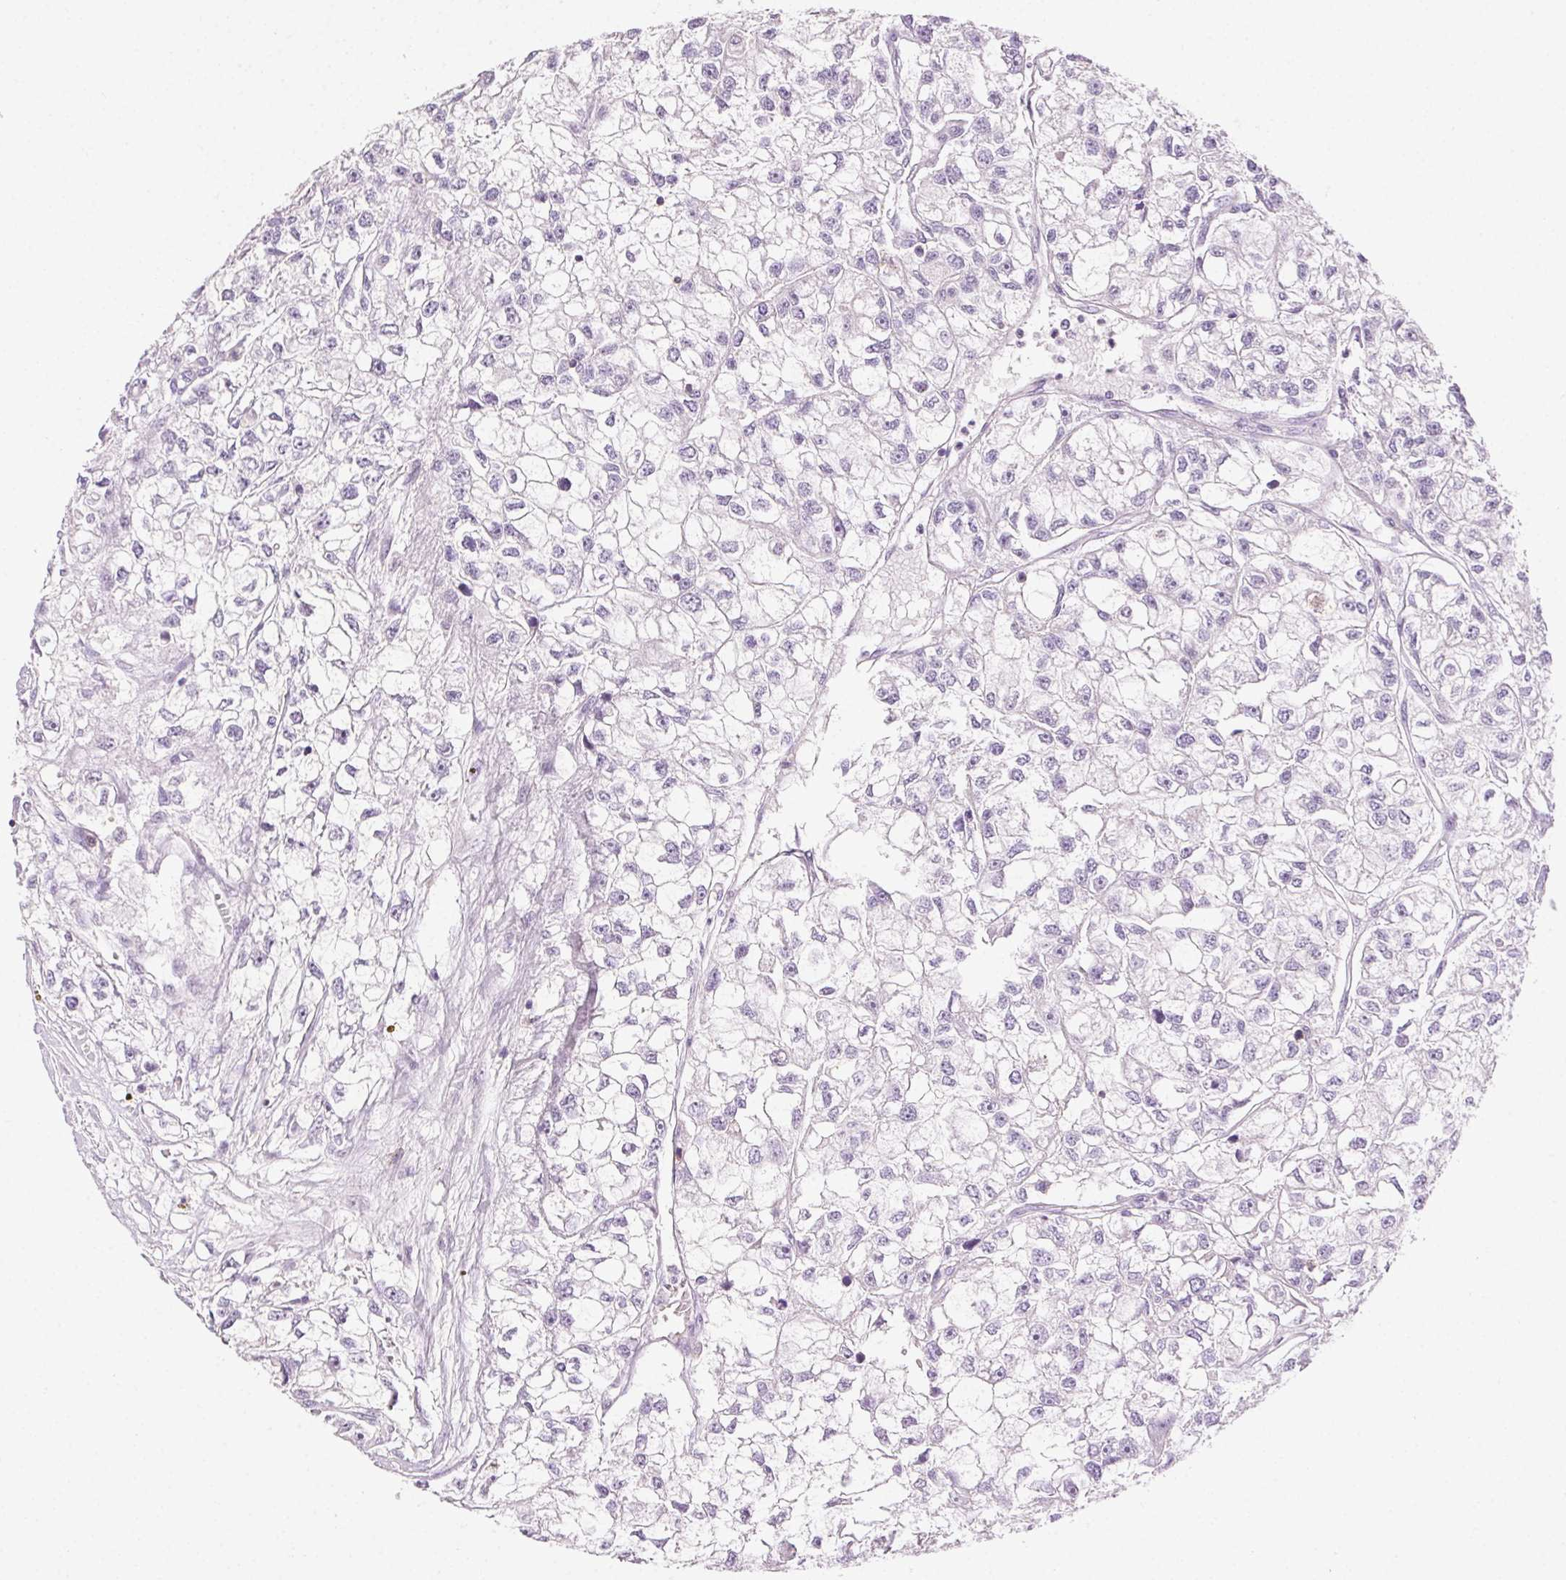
{"staining": {"intensity": "negative", "quantity": "none", "location": "none"}, "tissue": "renal cancer", "cell_type": "Tumor cells", "image_type": "cancer", "snomed": [{"axis": "morphology", "description": "Adenocarcinoma, NOS"}, {"axis": "topography", "description": "Kidney"}], "caption": "Photomicrograph shows no protein staining in tumor cells of renal cancer tissue. The staining was performed using DAB to visualize the protein expression in brown, while the nuclei were stained in blue with hematoxylin (Magnification: 20x).", "gene": "AKAP5", "patient": {"sex": "male", "age": 56}}